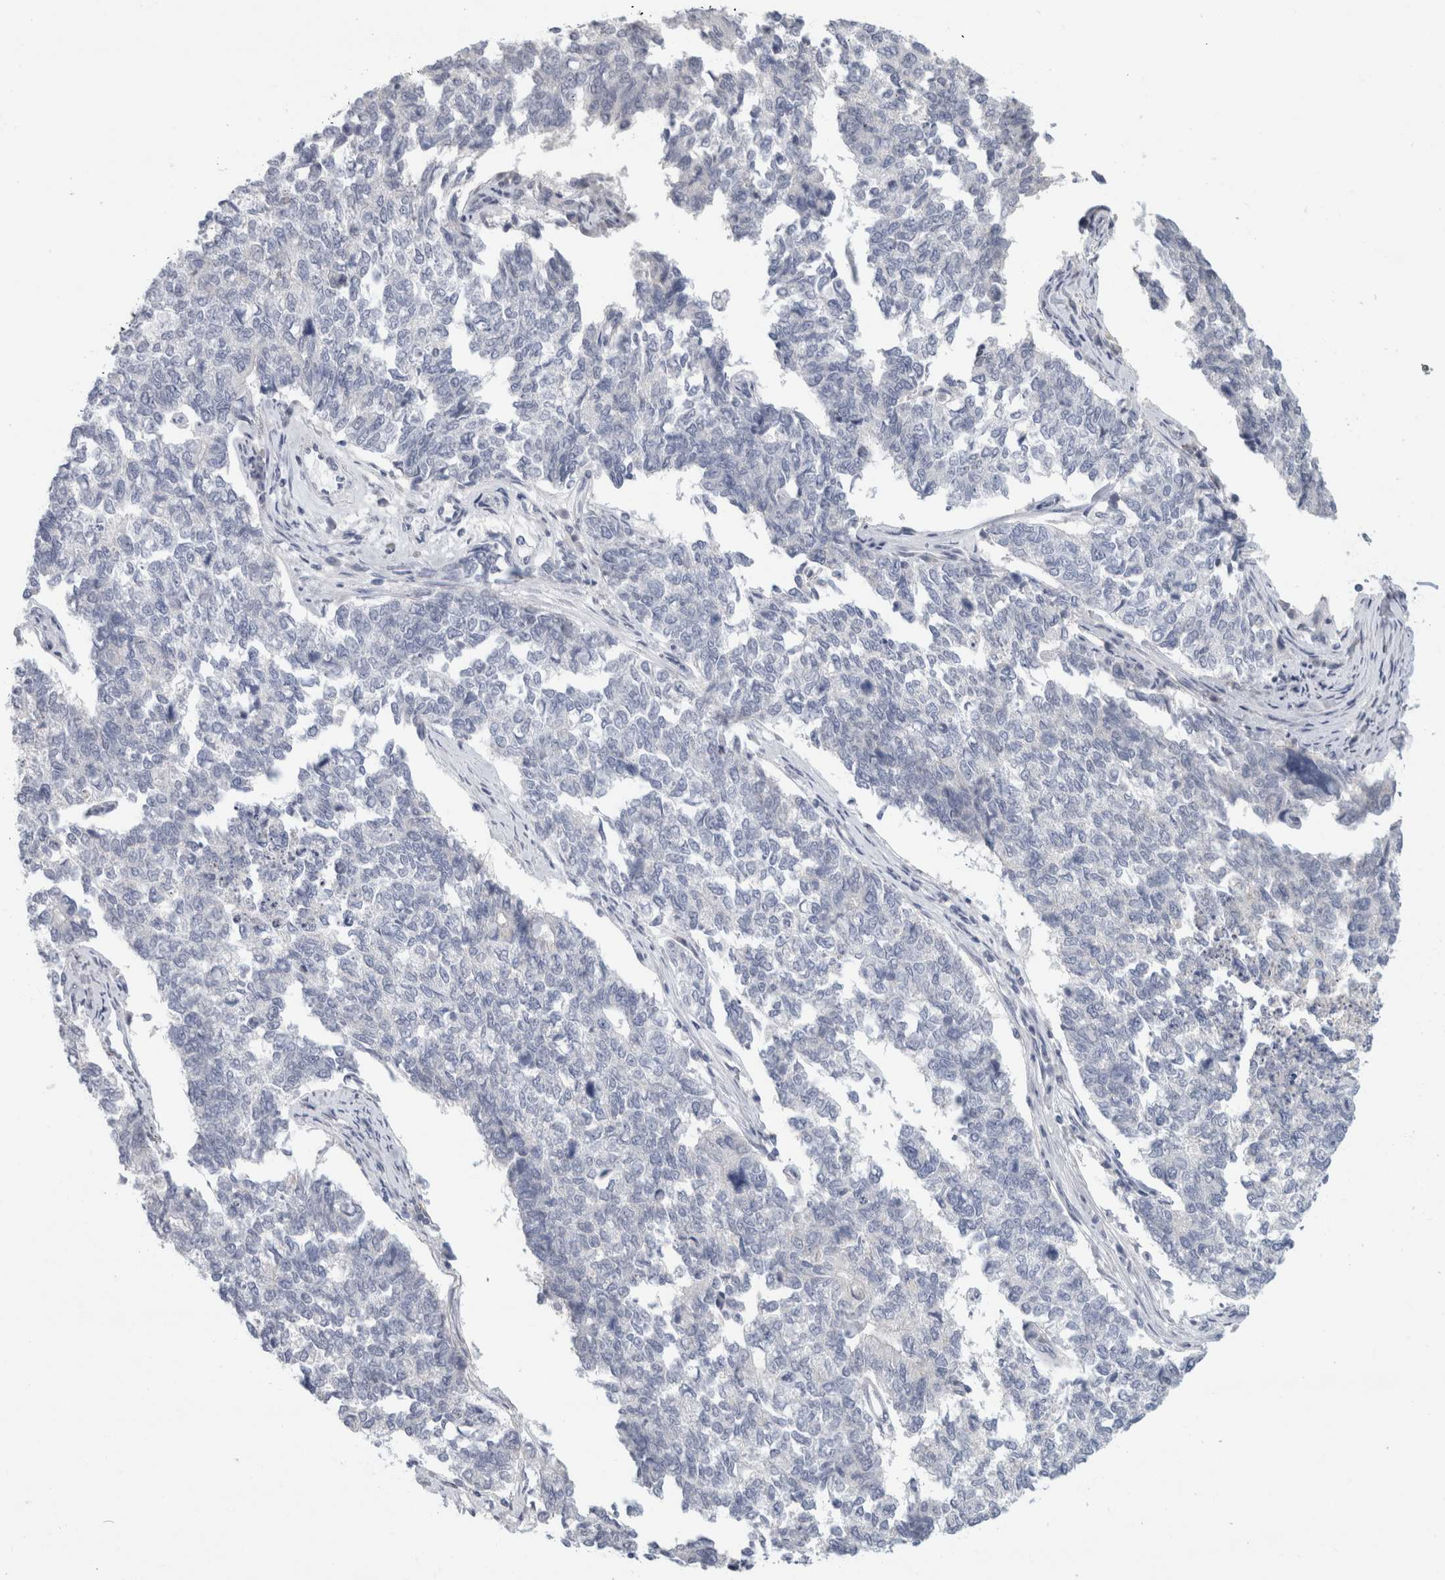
{"staining": {"intensity": "negative", "quantity": "none", "location": "none"}, "tissue": "cervical cancer", "cell_type": "Tumor cells", "image_type": "cancer", "snomed": [{"axis": "morphology", "description": "Squamous cell carcinoma, NOS"}, {"axis": "topography", "description": "Cervix"}], "caption": "Immunohistochemistry (IHC) of squamous cell carcinoma (cervical) reveals no expression in tumor cells. (Stains: DAB immunohistochemistry (IHC) with hematoxylin counter stain, Microscopy: brightfield microscopy at high magnification).", "gene": "NIPA1", "patient": {"sex": "female", "age": 63}}